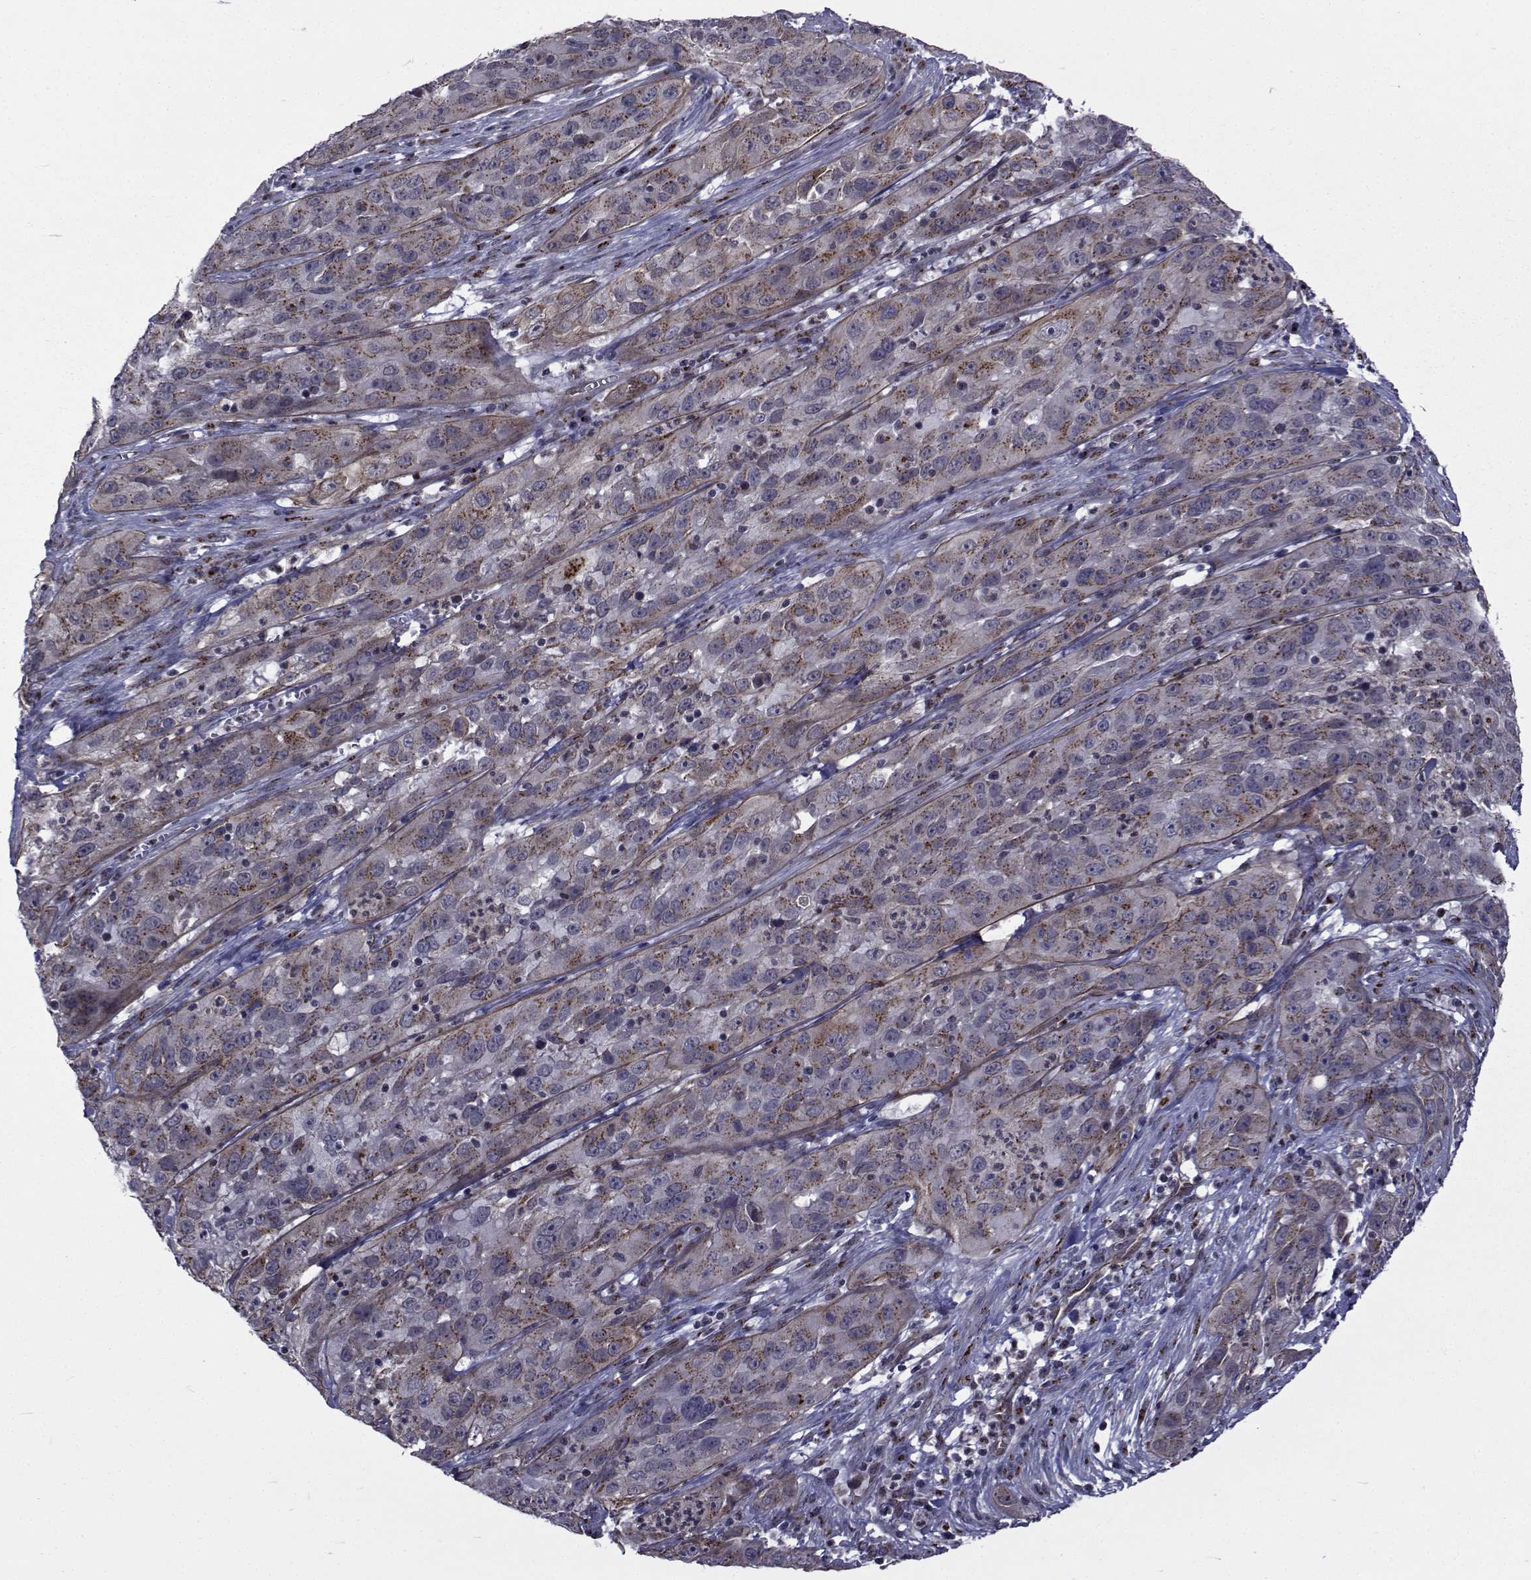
{"staining": {"intensity": "moderate", "quantity": "25%-75%", "location": "cytoplasmic/membranous"}, "tissue": "cervical cancer", "cell_type": "Tumor cells", "image_type": "cancer", "snomed": [{"axis": "morphology", "description": "Squamous cell carcinoma, NOS"}, {"axis": "topography", "description": "Cervix"}], "caption": "Cervical cancer stained for a protein displays moderate cytoplasmic/membranous positivity in tumor cells.", "gene": "ATP6V1C2", "patient": {"sex": "female", "age": 32}}